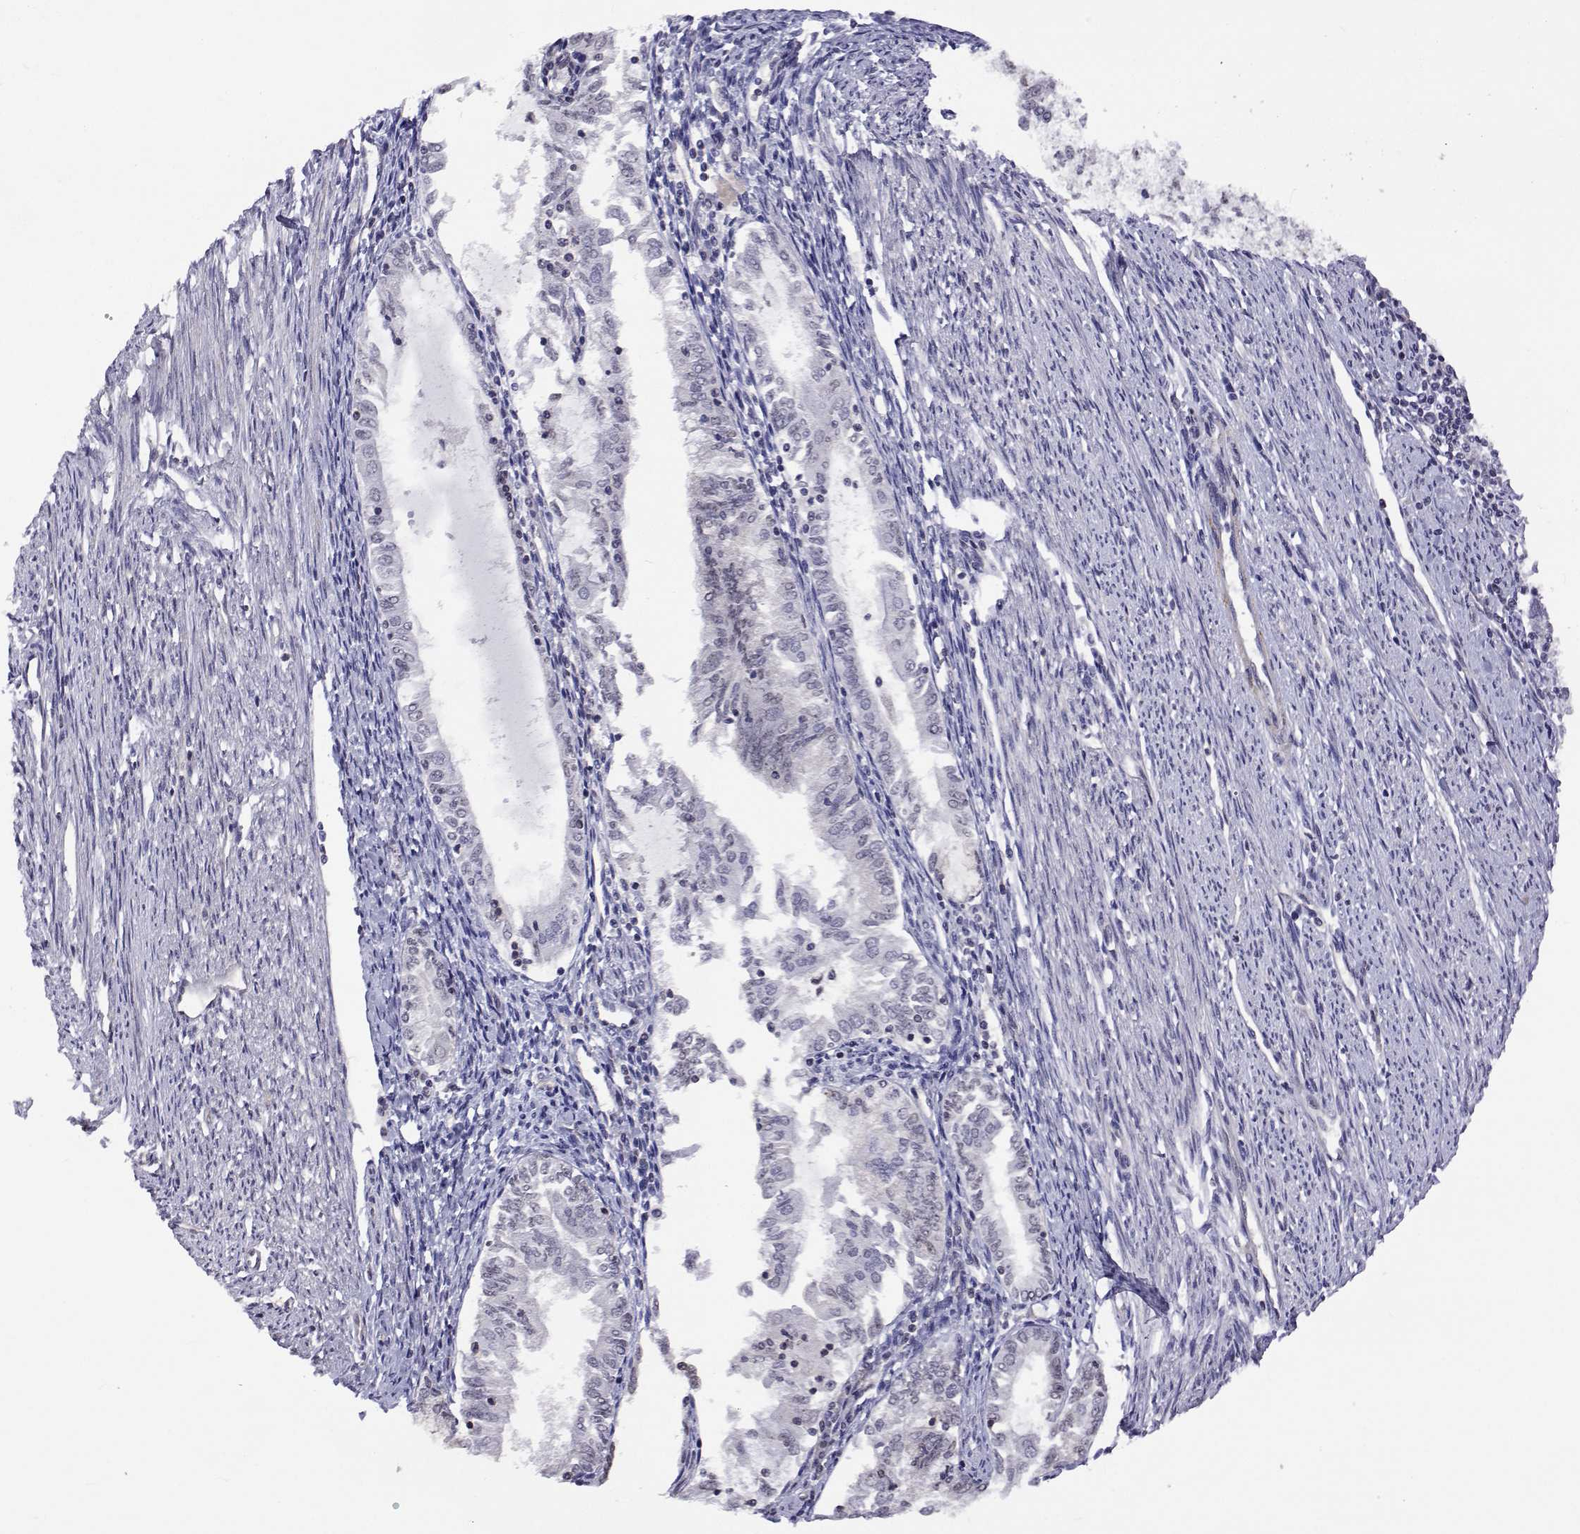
{"staining": {"intensity": "negative", "quantity": "none", "location": "none"}, "tissue": "endometrial cancer", "cell_type": "Tumor cells", "image_type": "cancer", "snomed": [{"axis": "morphology", "description": "Adenocarcinoma, NOS"}, {"axis": "topography", "description": "Endometrium"}], "caption": "Immunohistochemical staining of endometrial adenocarcinoma reveals no significant positivity in tumor cells.", "gene": "NHP2", "patient": {"sex": "female", "age": 79}}